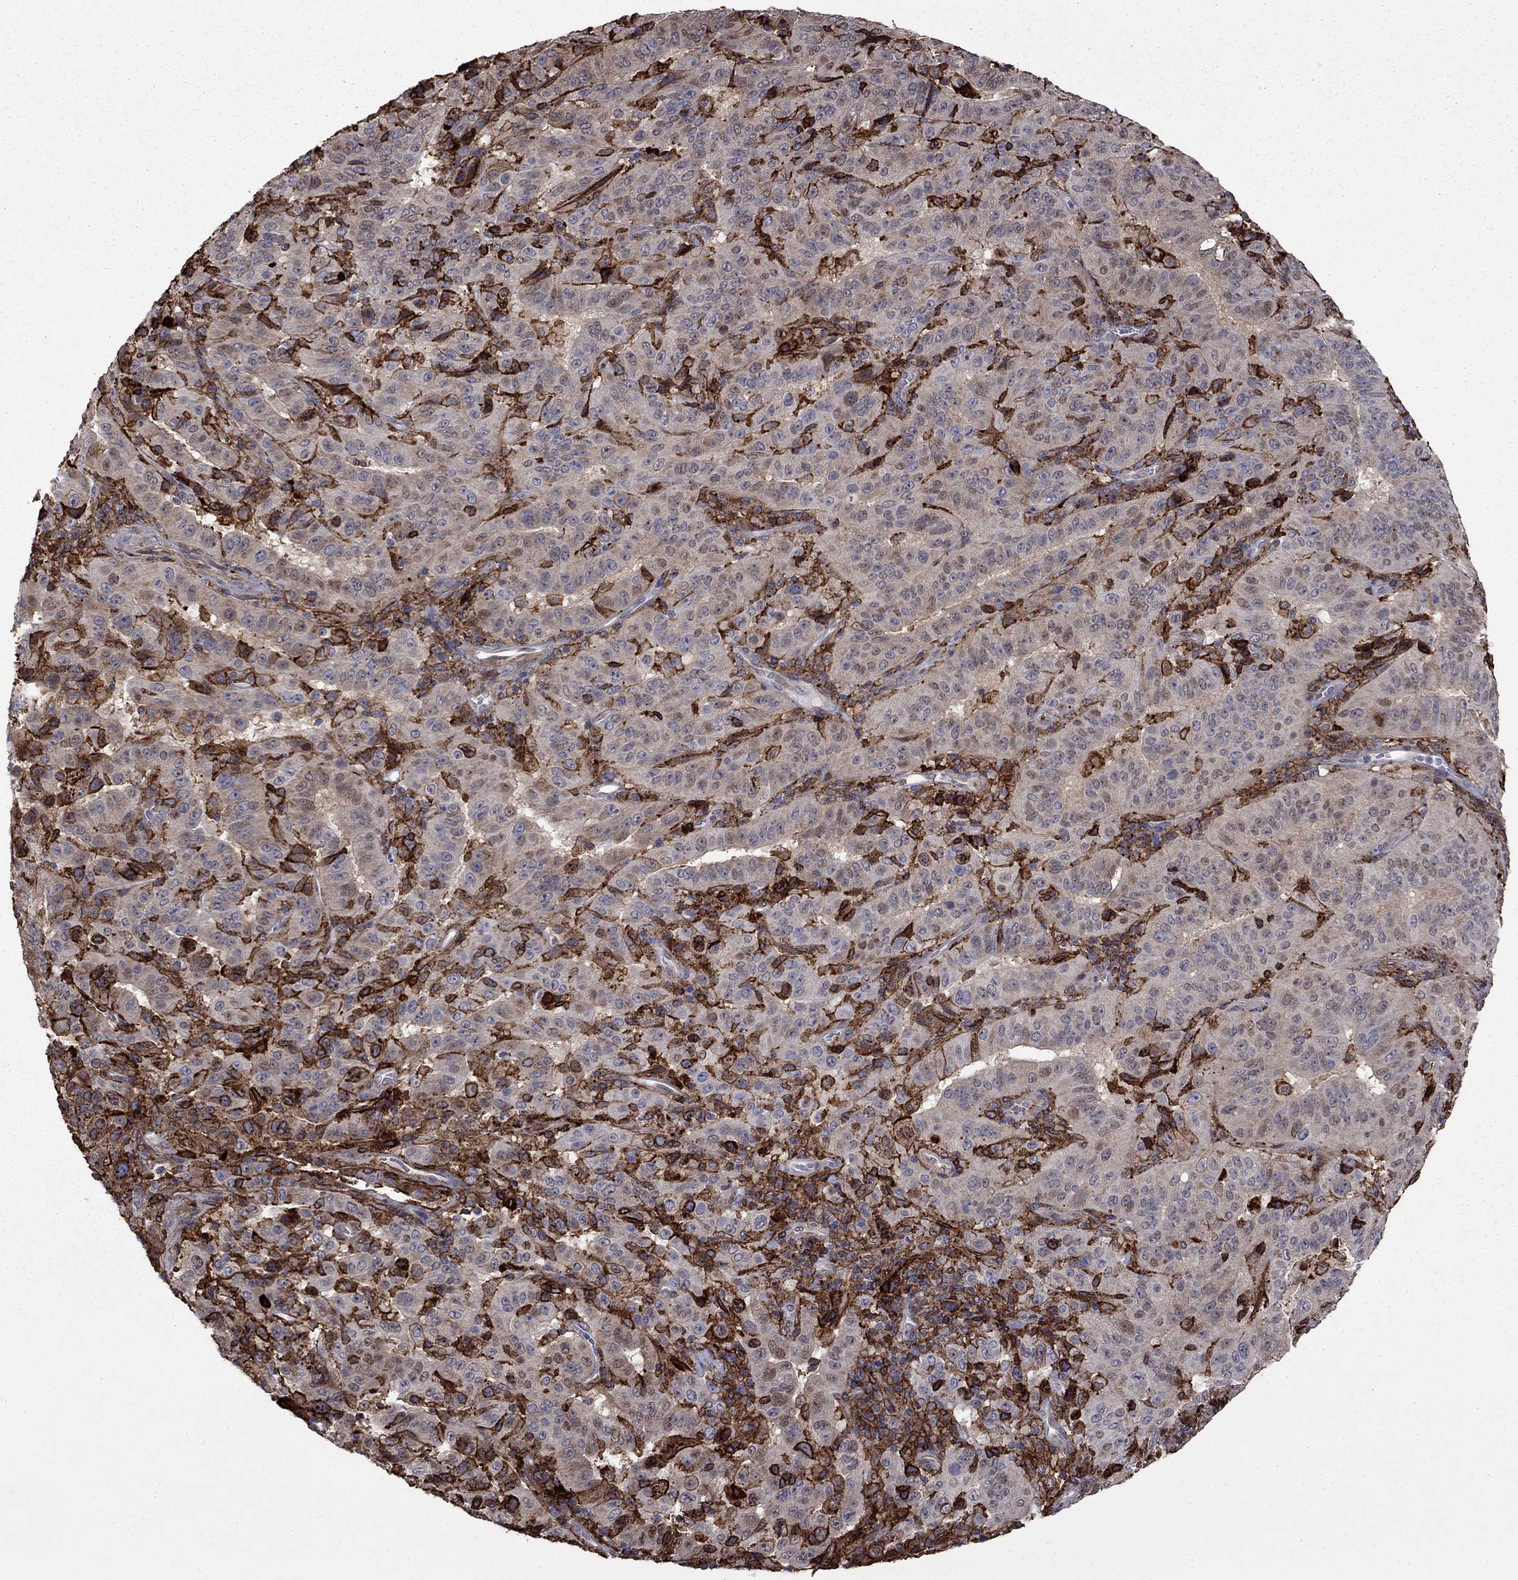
{"staining": {"intensity": "strong", "quantity": "<25%", "location": "cytoplasmic/membranous"}, "tissue": "pancreatic cancer", "cell_type": "Tumor cells", "image_type": "cancer", "snomed": [{"axis": "morphology", "description": "Adenocarcinoma, NOS"}, {"axis": "topography", "description": "Pancreas"}], "caption": "About <25% of tumor cells in human pancreatic cancer display strong cytoplasmic/membranous protein staining as visualized by brown immunohistochemical staining.", "gene": "PLAU", "patient": {"sex": "male", "age": 63}}